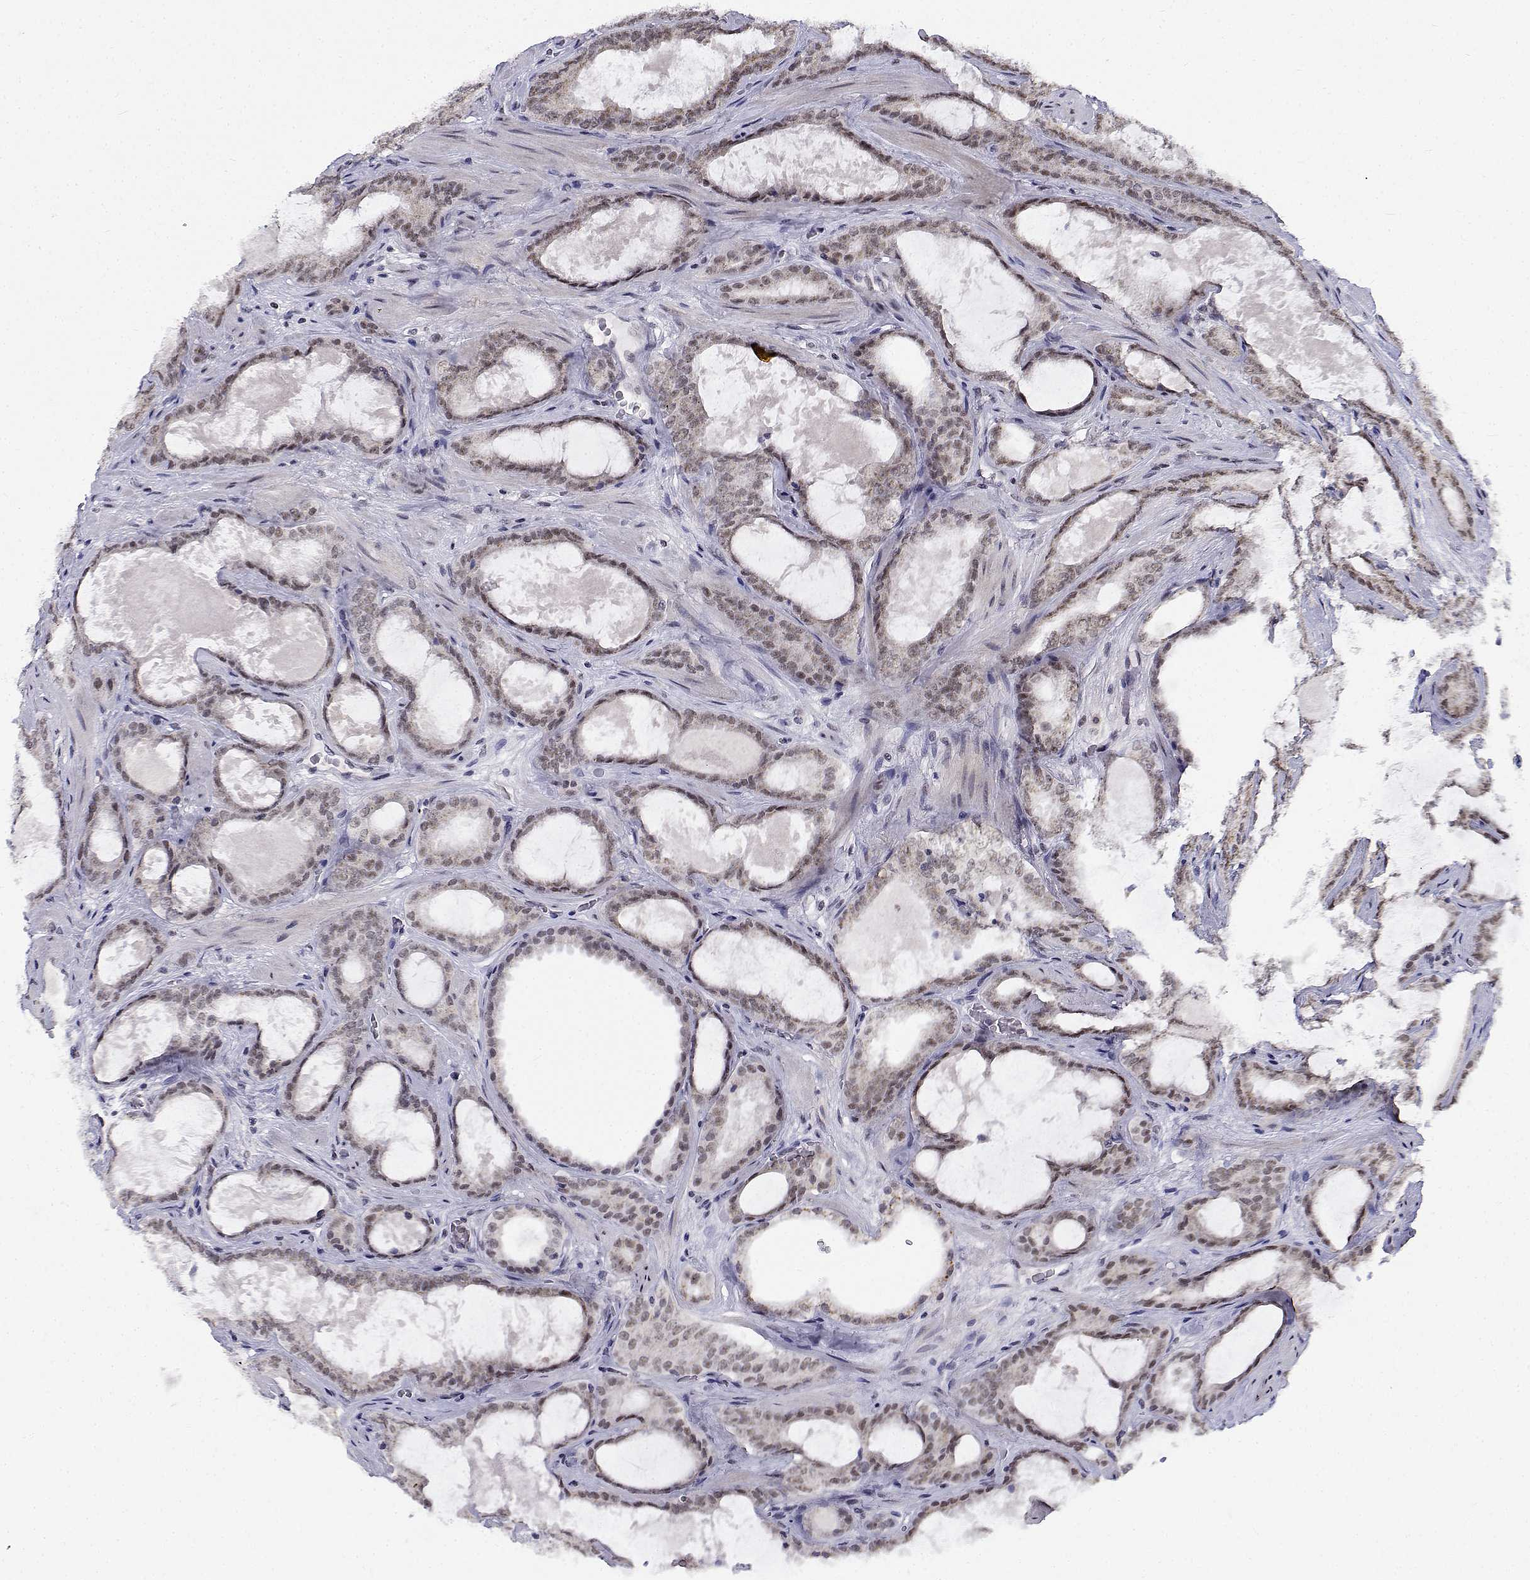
{"staining": {"intensity": "weak", "quantity": "25%-75%", "location": "nuclear"}, "tissue": "prostate cancer", "cell_type": "Tumor cells", "image_type": "cancer", "snomed": [{"axis": "morphology", "description": "Adenocarcinoma, High grade"}, {"axis": "topography", "description": "Prostate"}], "caption": "A micrograph showing weak nuclear positivity in approximately 25%-75% of tumor cells in adenocarcinoma (high-grade) (prostate), as visualized by brown immunohistochemical staining.", "gene": "BCAS2", "patient": {"sex": "male", "age": 63}}